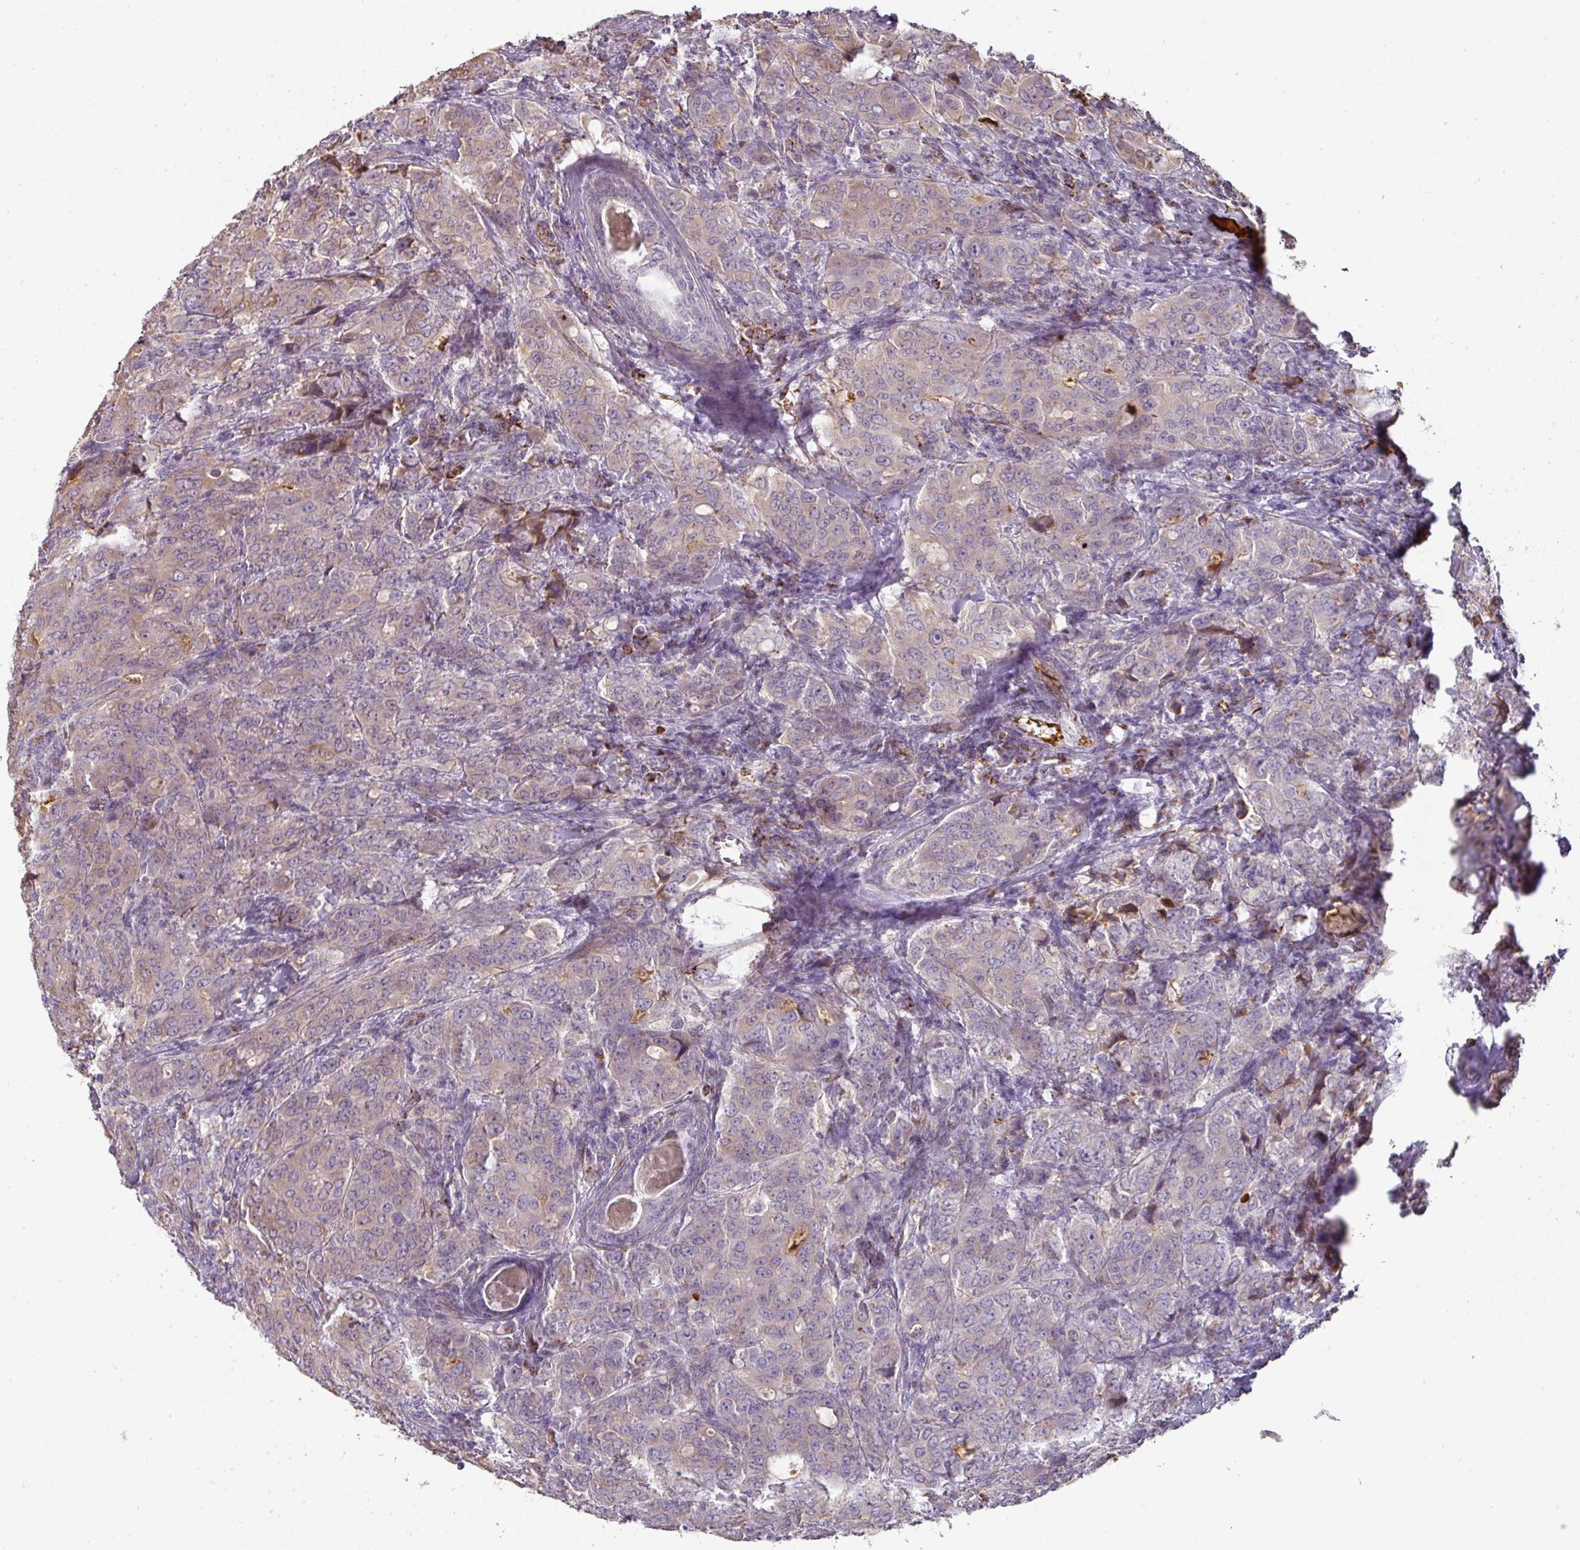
{"staining": {"intensity": "weak", "quantity": "25%-75%", "location": "cytoplasmic/membranous"}, "tissue": "breast cancer", "cell_type": "Tumor cells", "image_type": "cancer", "snomed": [{"axis": "morphology", "description": "Duct carcinoma"}, {"axis": "topography", "description": "Breast"}], "caption": "Brown immunohistochemical staining in breast cancer demonstrates weak cytoplasmic/membranous expression in about 25%-75% of tumor cells.", "gene": "CCZ1", "patient": {"sex": "female", "age": 43}}